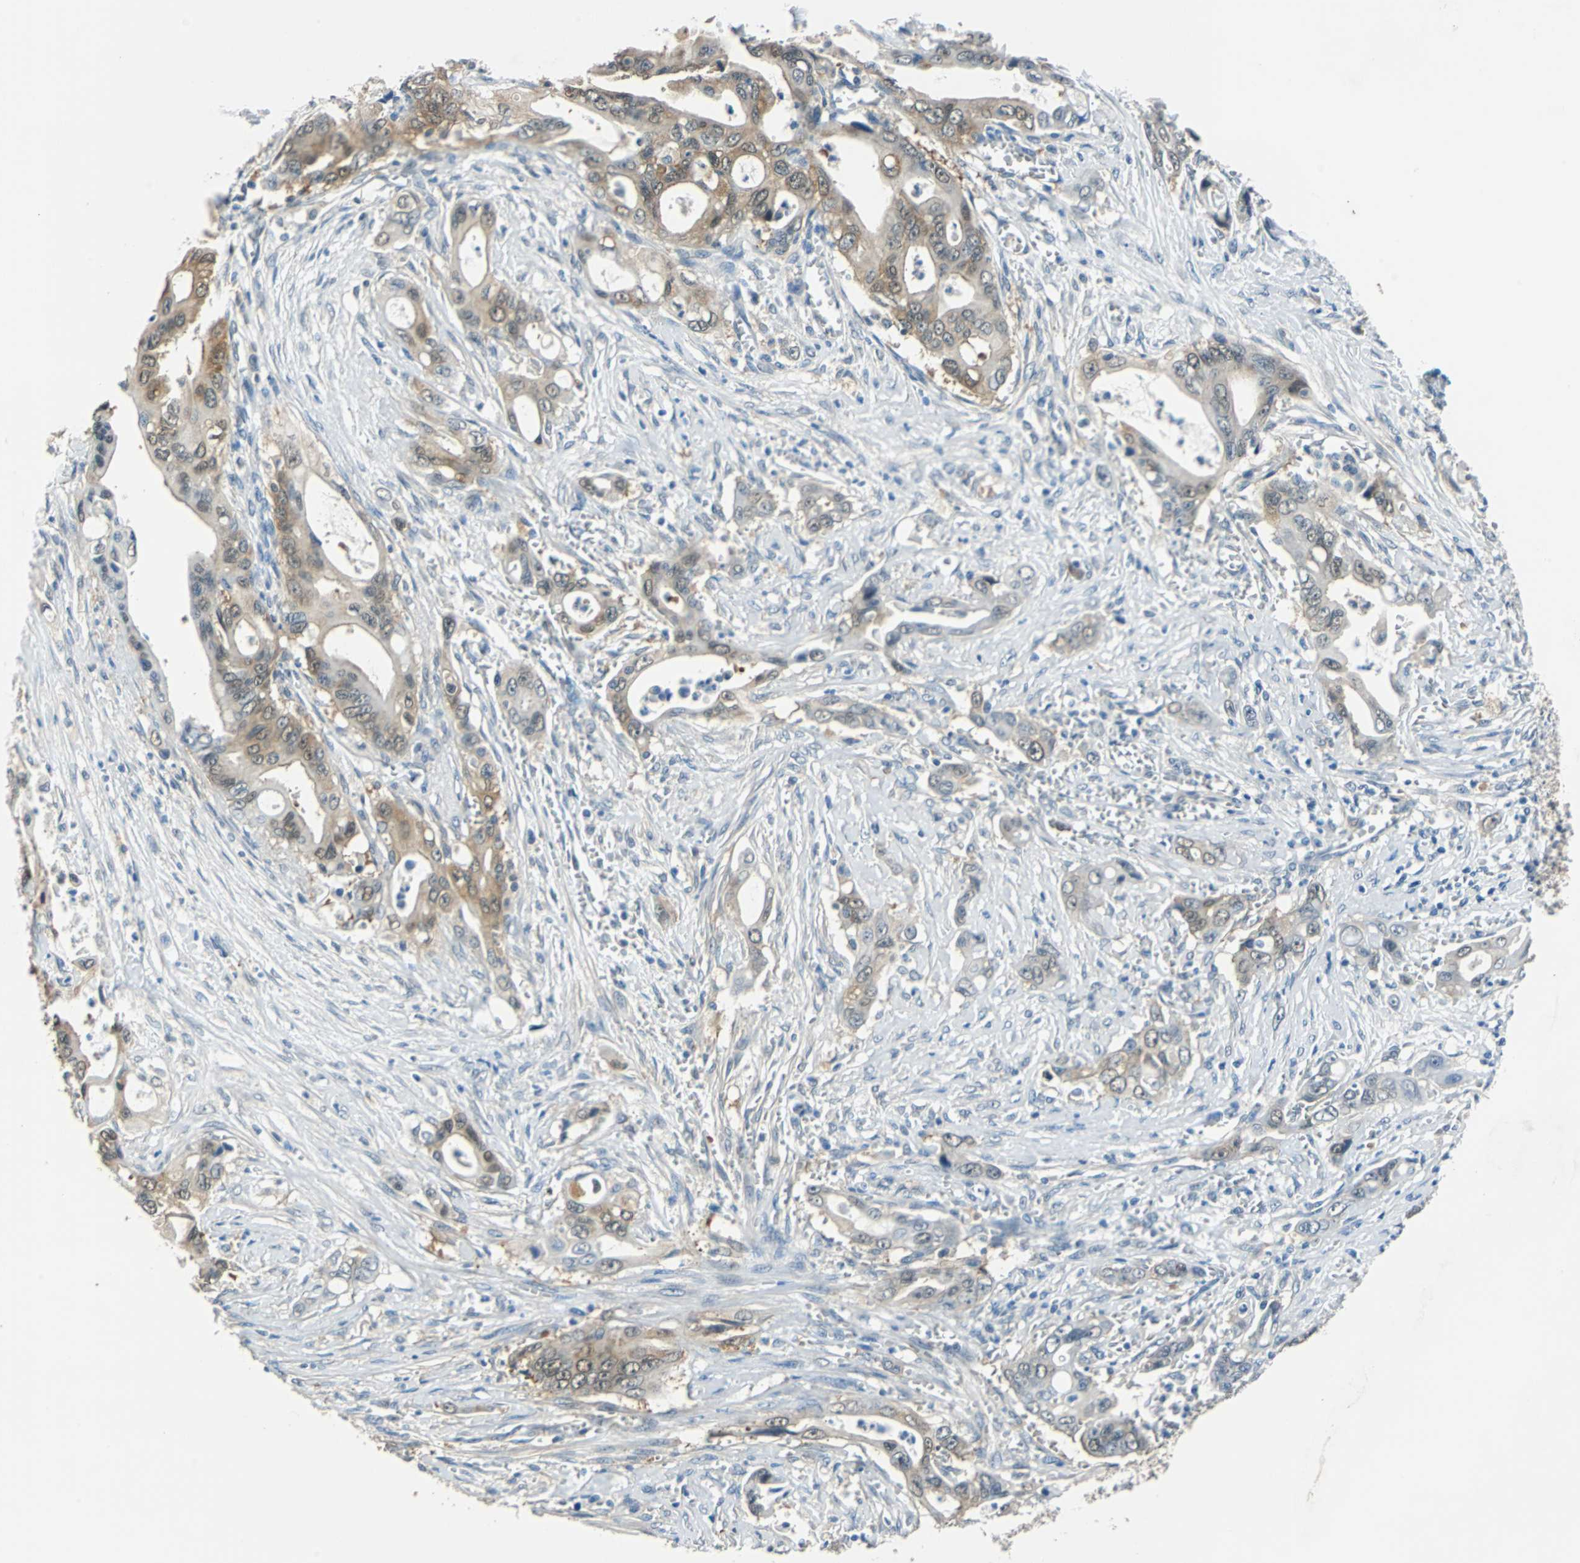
{"staining": {"intensity": "moderate", "quantity": ">75%", "location": "cytoplasmic/membranous"}, "tissue": "pancreatic cancer", "cell_type": "Tumor cells", "image_type": "cancer", "snomed": [{"axis": "morphology", "description": "Adenocarcinoma, NOS"}, {"axis": "topography", "description": "Pancreas"}], "caption": "Immunohistochemical staining of adenocarcinoma (pancreatic) exhibits medium levels of moderate cytoplasmic/membranous protein expression in about >75% of tumor cells. (Brightfield microscopy of DAB IHC at high magnification).", "gene": "FKBP4", "patient": {"sex": "male", "age": 59}}